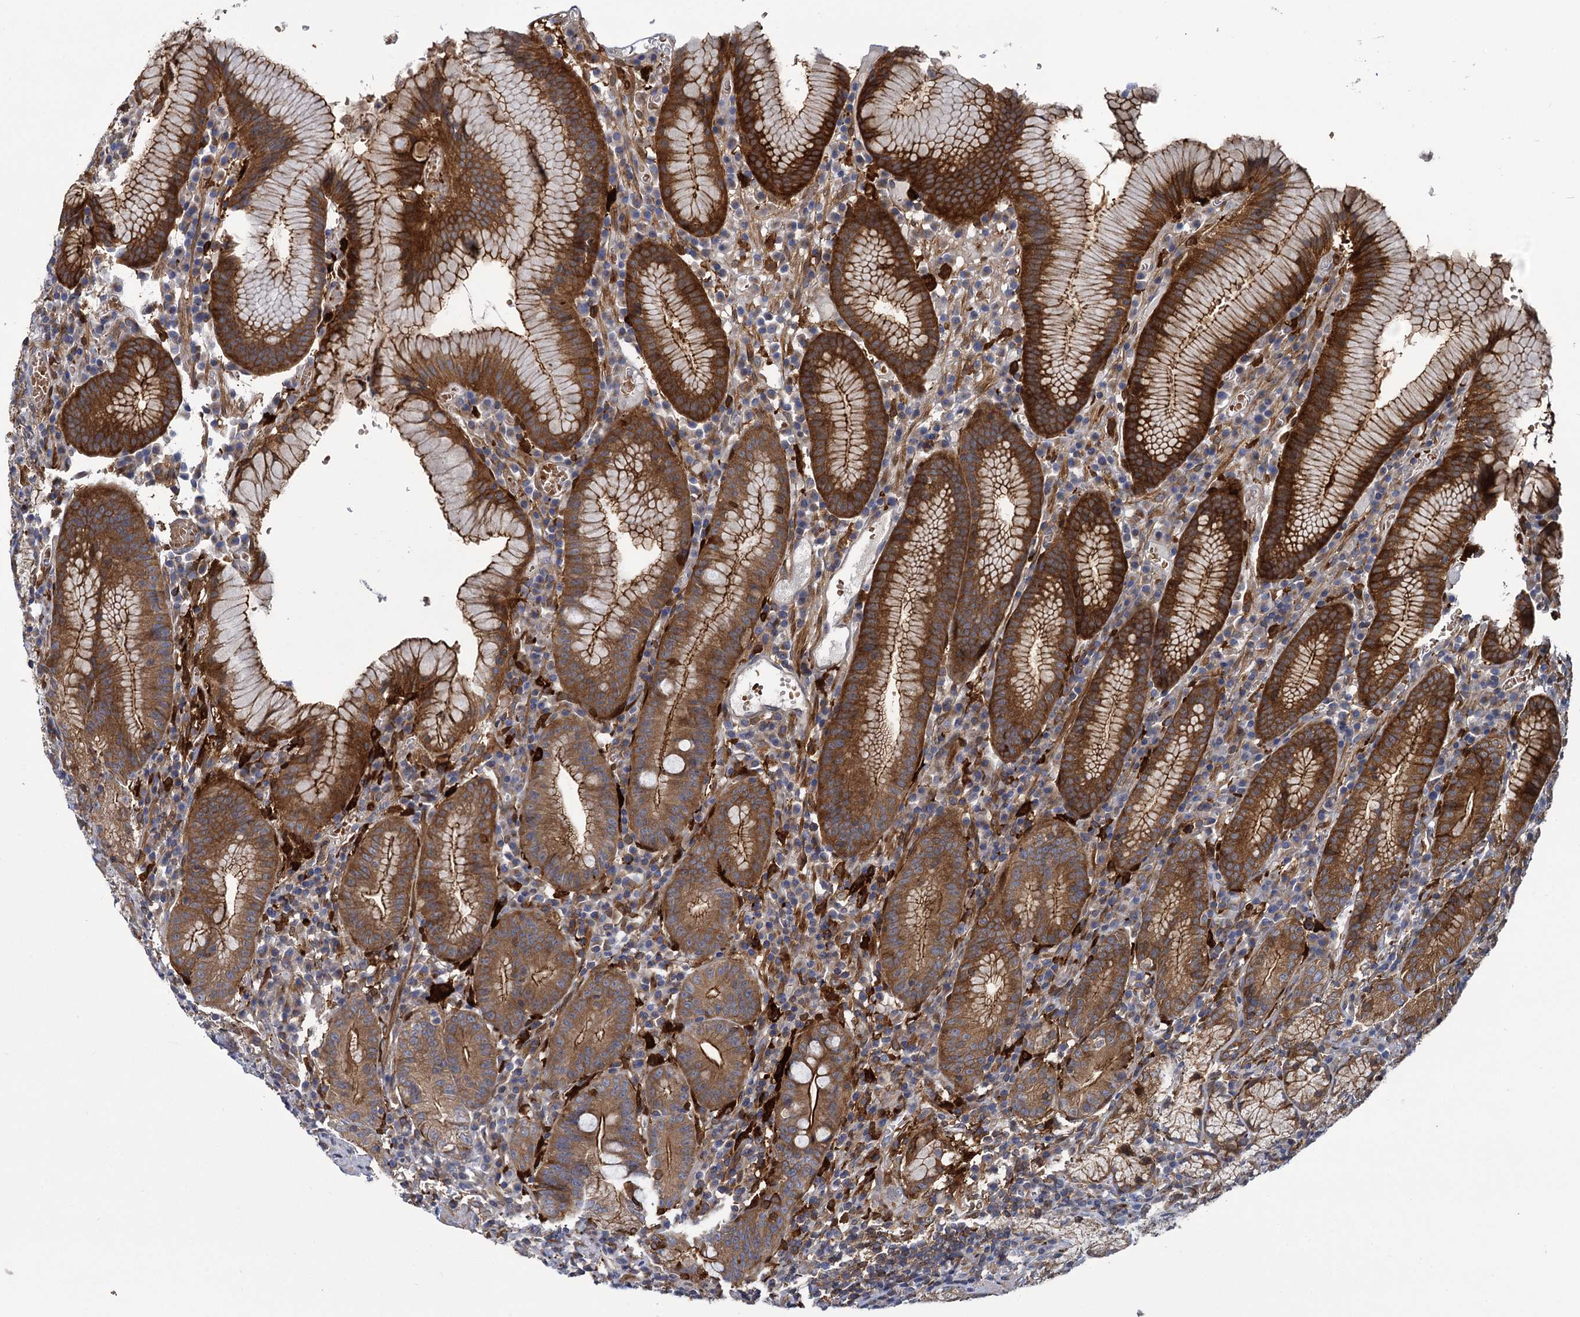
{"staining": {"intensity": "moderate", "quantity": ">75%", "location": "cytoplasmic/membranous"}, "tissue": "stomach", "cell_type": "Glandular cells", "image_type": "normal", "snomed": [{"axis": "morphology", "description": "Normal tissue, NOS"}, {"axis": "topography", "description": "Stomach"}], "caption": "This histopathology image demonstrates normal stomach stained with immunohistochemistry to label a protein in brown. The cytoplasmic/membranous of glandular cells show moderate positivity for the protein. Nuclei are counter-stained blue.", "gene": "GCLC", "patient": {"sex": "male", "age": 55}}